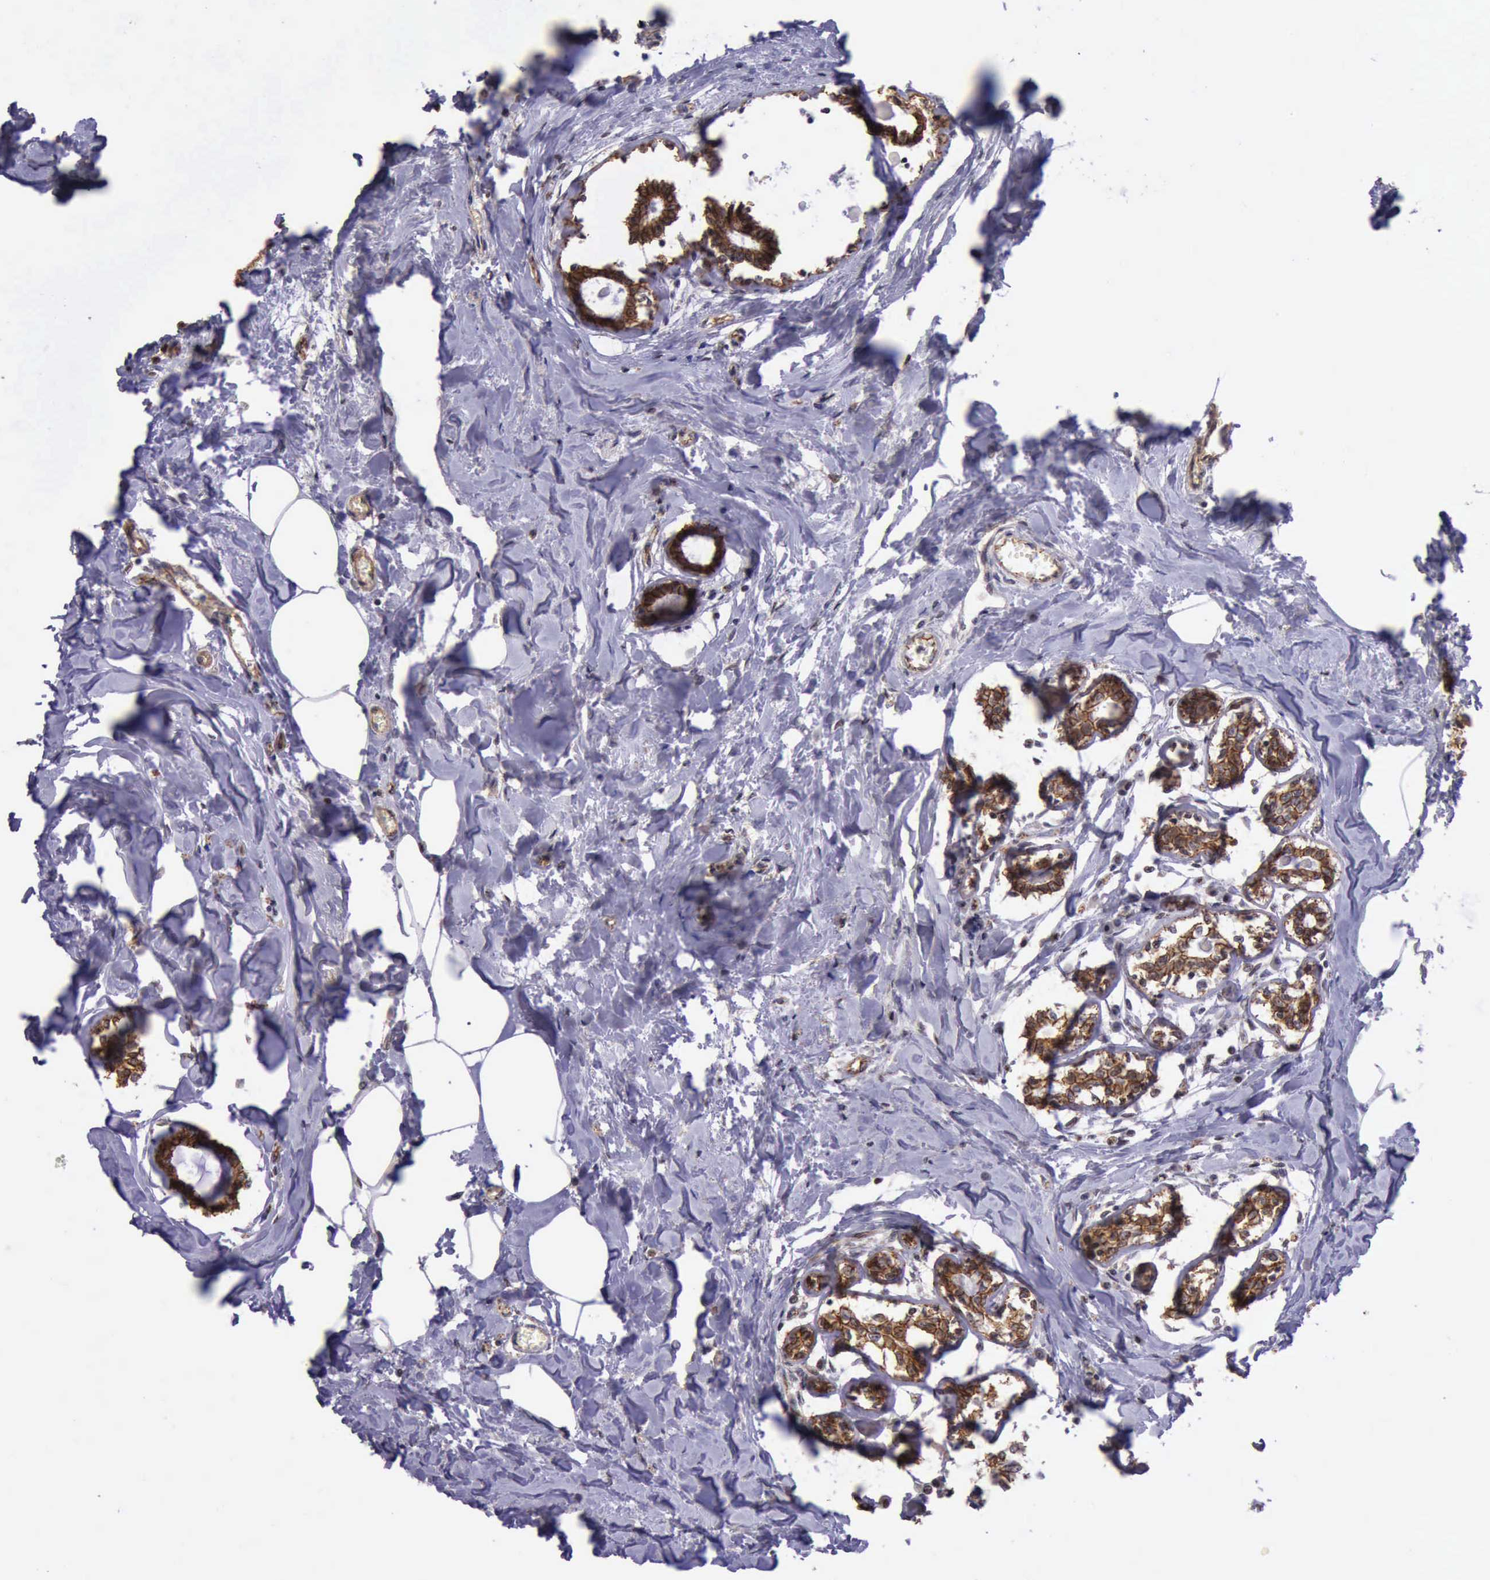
{"staining": {"intensity": "moderate", "quantity": ">75%", "location": "cytoplasmic/membranous"}, "tissue": "breast cancer", "cell_type": "Tumor cells", "image_type": "cancer", "snomed": [{"axis": "morphology", "description": "Lobular carcinoma"}, {"axis": "topography", "description": "Breast"}], "caption": "Protein staining by immunohistochemistry demonstrates moderate cytoplasmic/membranous staining in about >75% of tumor cells in breast cancer (lobular carcinoma).", "gene": "CTNNB1", "patient": {"sex": "female", "age": 51}}